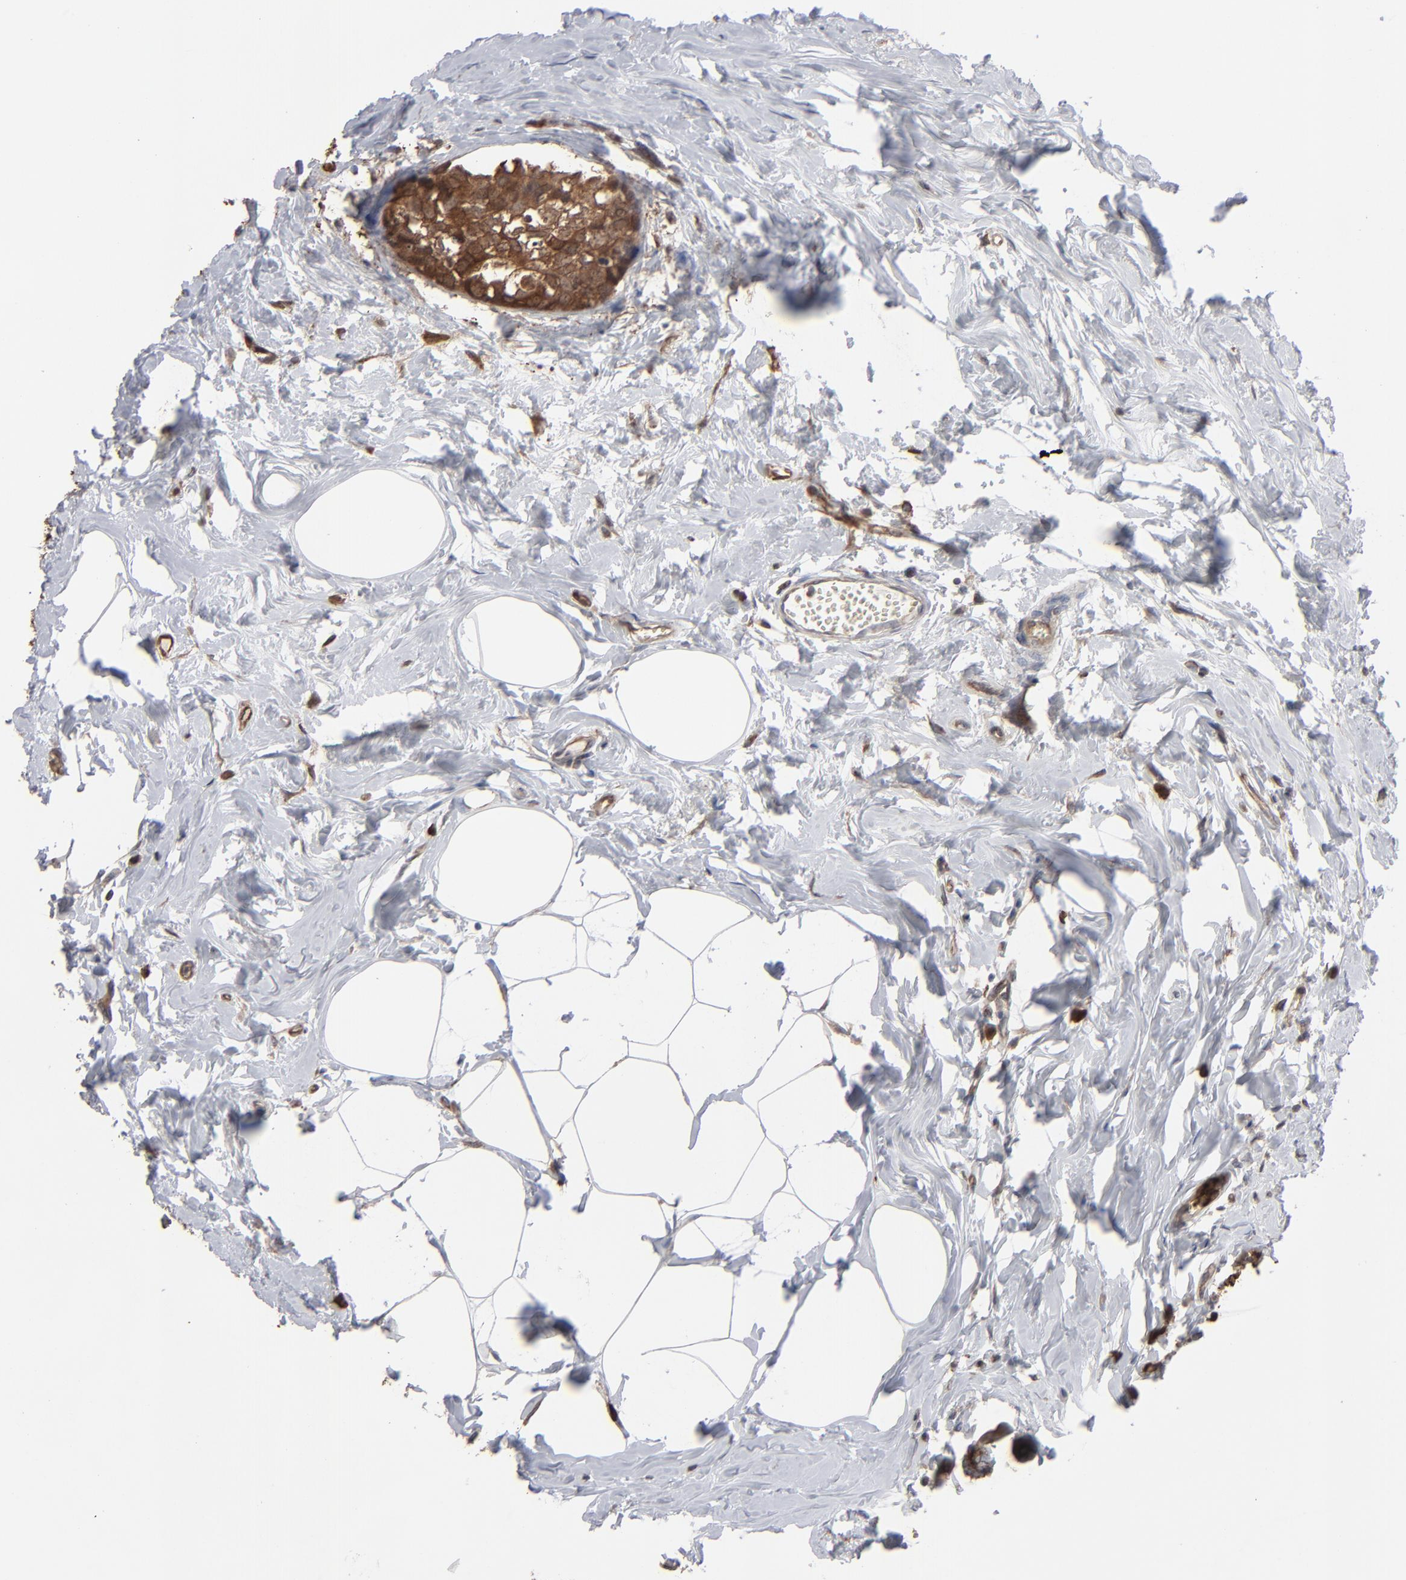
{"staining": {"intensity": "strong", "quantity": ">75%", "location": "cytoplasmic/membranous,nuclear"}, "tissue": "breast cancer", "cell_type": "Tumor cells", "image_type": "cancer", "snomed": [{"axis": "morphology", "description": "Normal tissue, NOS"}, {"axis": "morphology", "description": "Duct carcinoma"}, {"axis": "topography", "description": "Breast"}], "caption": "The photomicrograph shows staining of breast invasive ductal carcinoma, revealing strong cytoplasmic/membranous and nuclear protein expression (brown color) within tumor cells.", "gene": "NME1-NME2", "patient": {"sex": "female", "age": 50}}